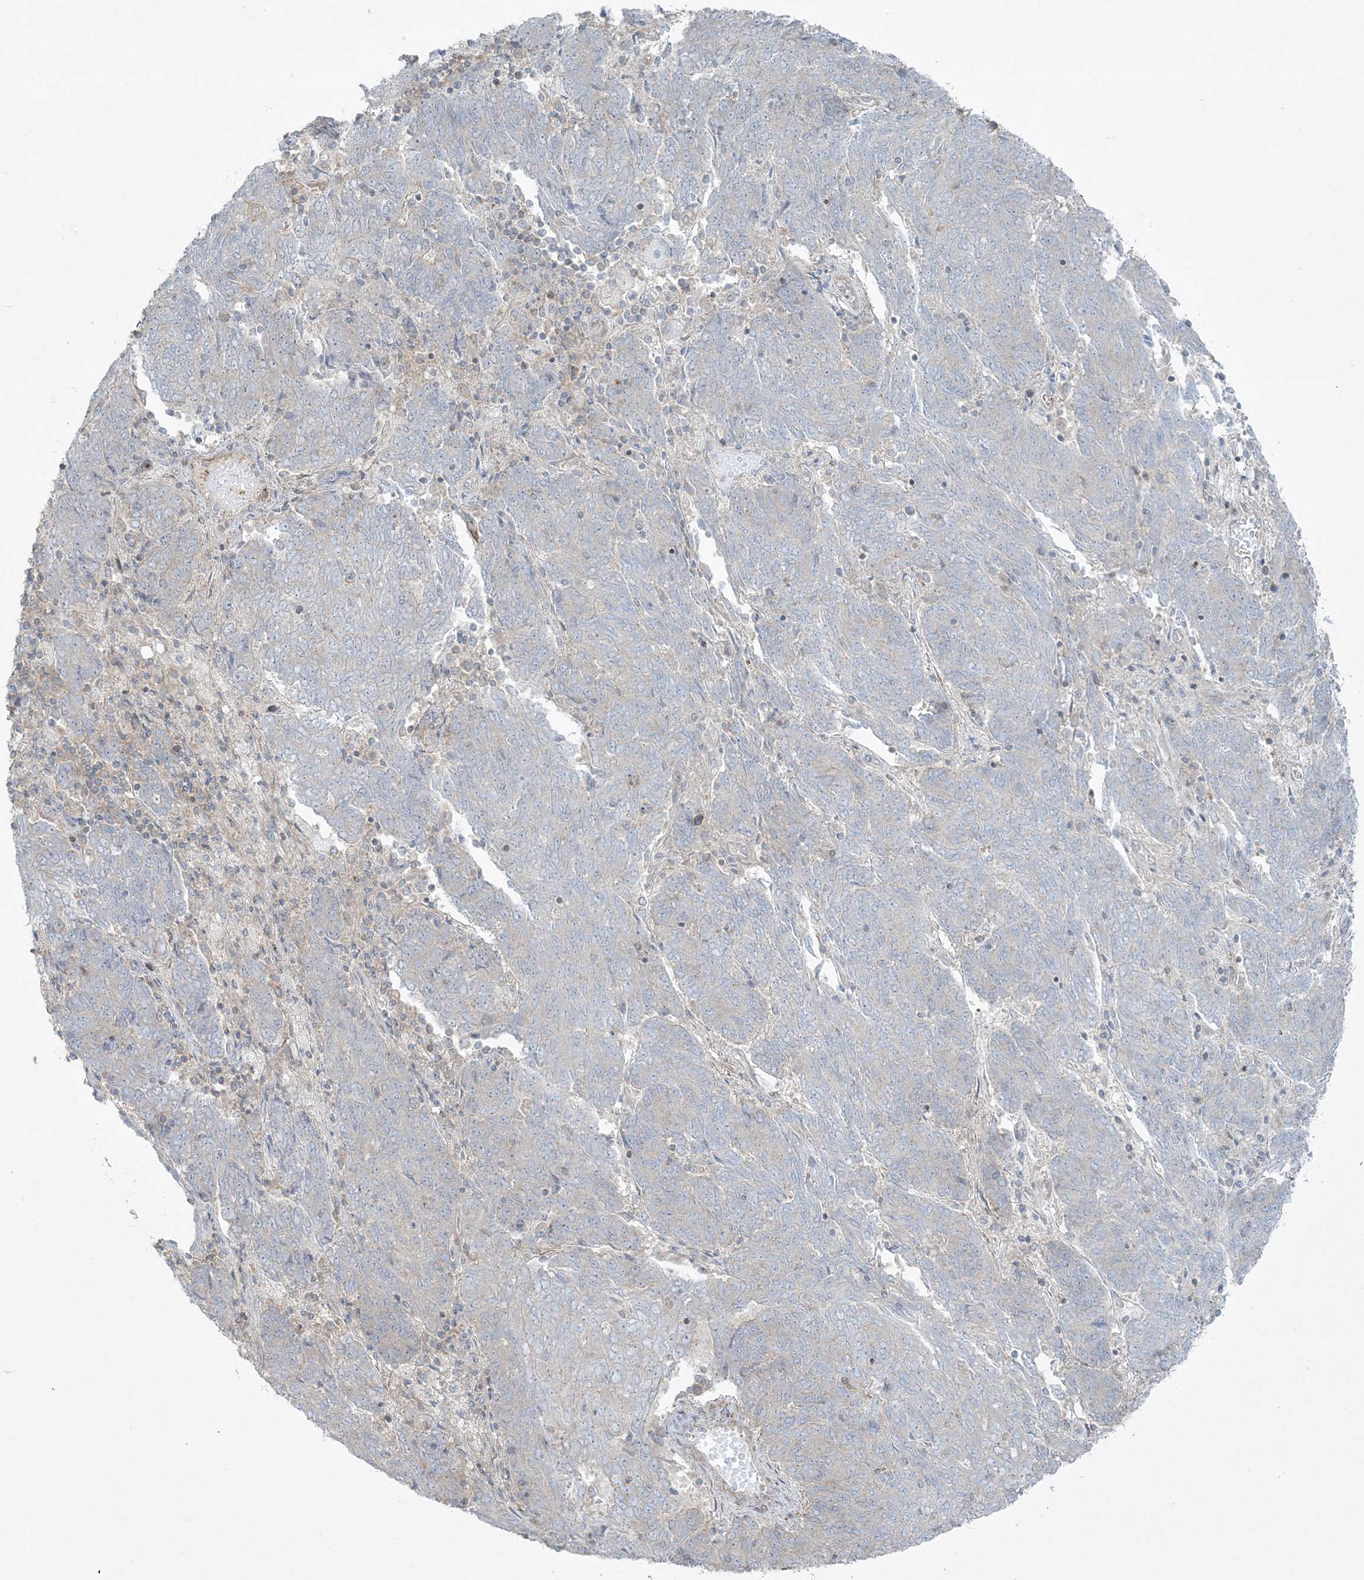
{"staining": {"intensity": "negative", "quantity": "none", "location": "none"}, "tissue": "endometrial cancer", "cell_type": "Tumor cells", "image_type": "cancer", "snomed": [{"axis": "morphology", "description": "Adenocarcinoma, NOS"}, {"axis": "topography", "description": "Endometrium"}], "caption": "Immunohistochemistry image of neoplastic tissue: human adenocarcinoma (endometrial) stained with DAB (3,3'-diaminobenzidine) demonstrates no significant protein positivity in tumor cells.", "gene": "PIK3R4", "patient": {"sex": "female", "age": 80}}